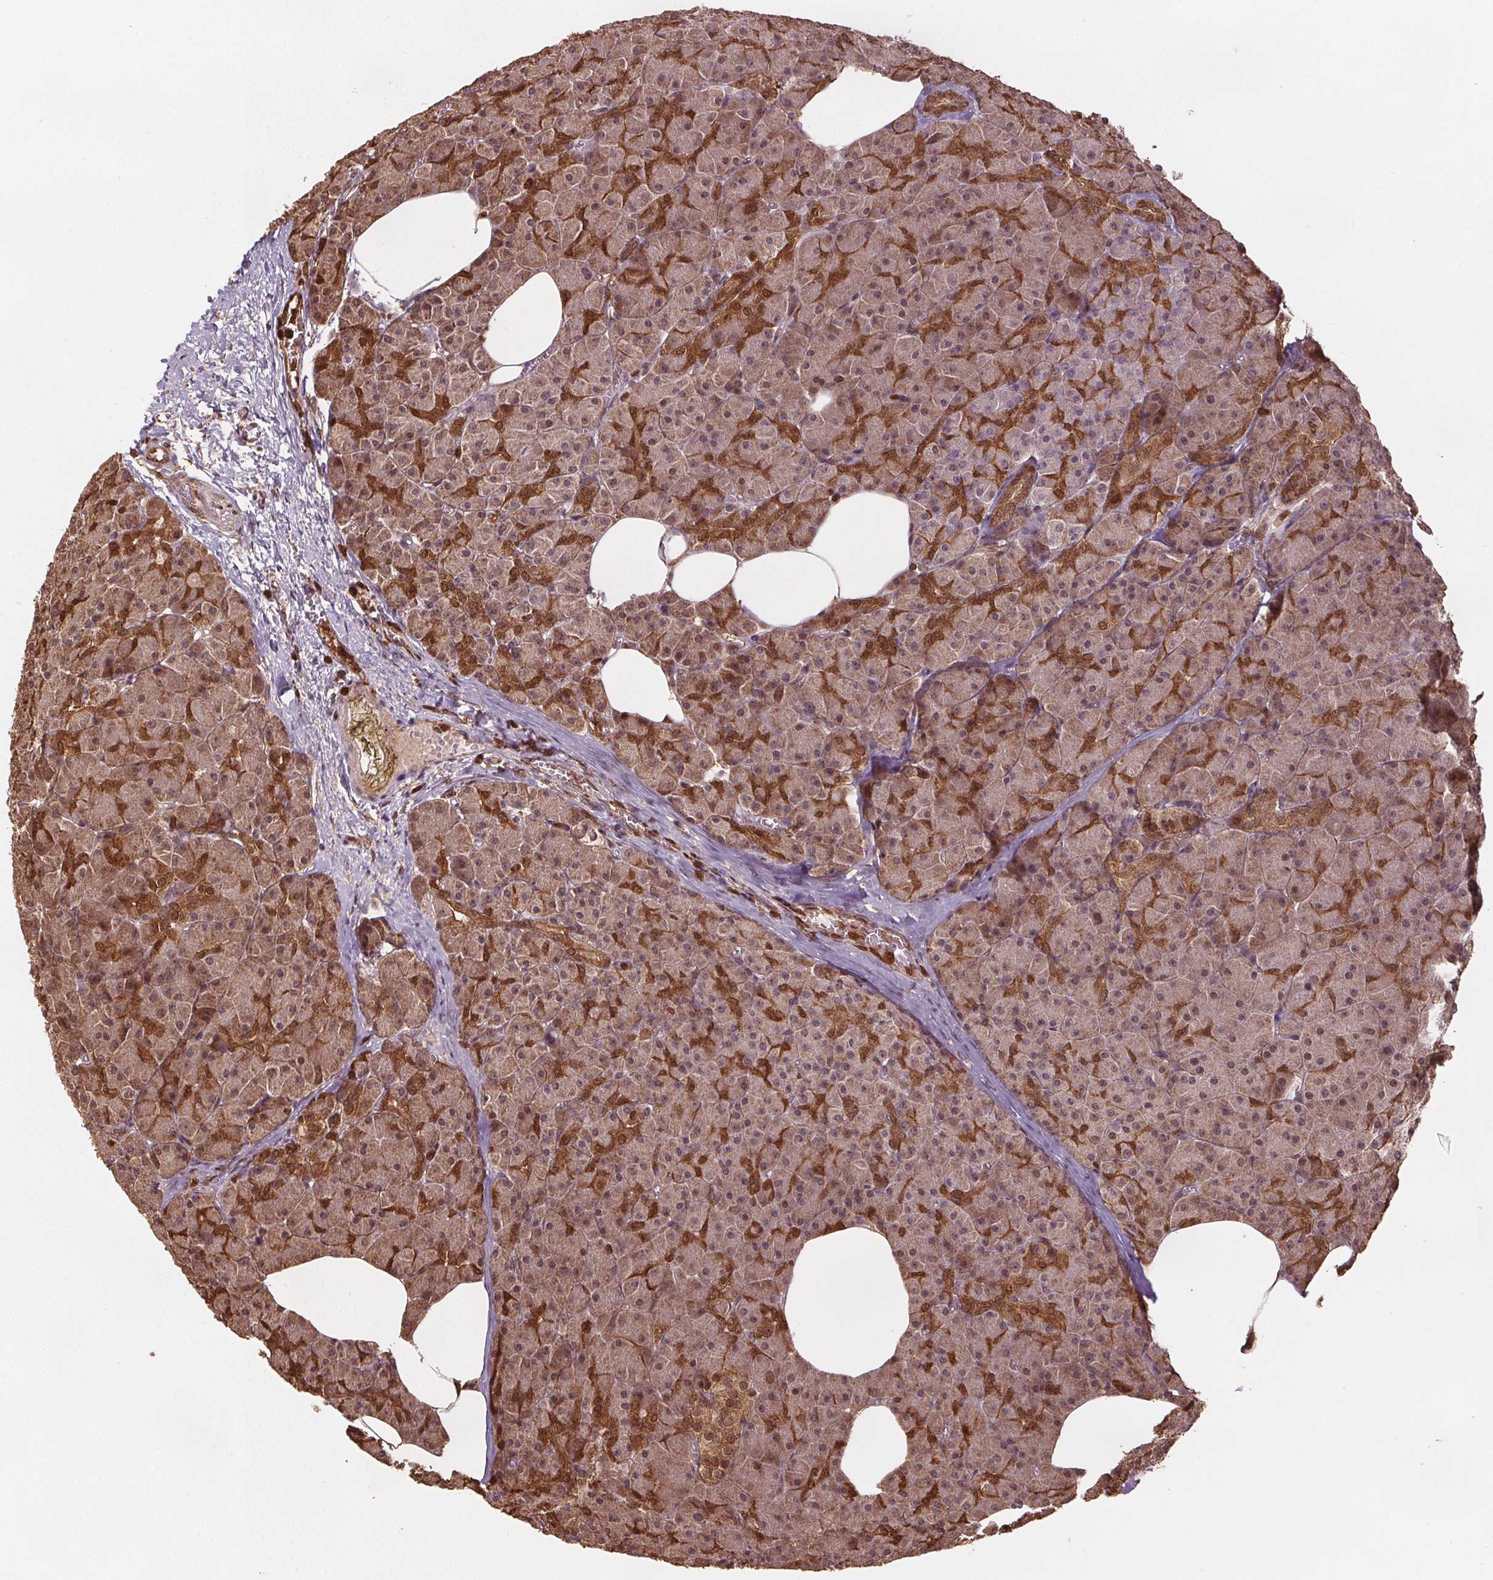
{"staining": {"intensity": "strong", "quantity": "25%-75%", "location": "cytoplasmic/membranous"}, "tissue": "pancreas", "cell_type": "Exocrine glandular cells", "image_type": "normal", "snomed": [{"axis": "morphology", "description": "Normal tissue, NOS"}, {"axis": "topography", "description": "Pancreas"}], "caption": "Immunohistochemical staining of unremarkable human pancreas reveals high levels of strong cytoplasmic/membranous staining in approximately 25%-75% of exocrine glandular cells.", "gene": "ENO1", "patient": {"sex": "female", "age": 45}}